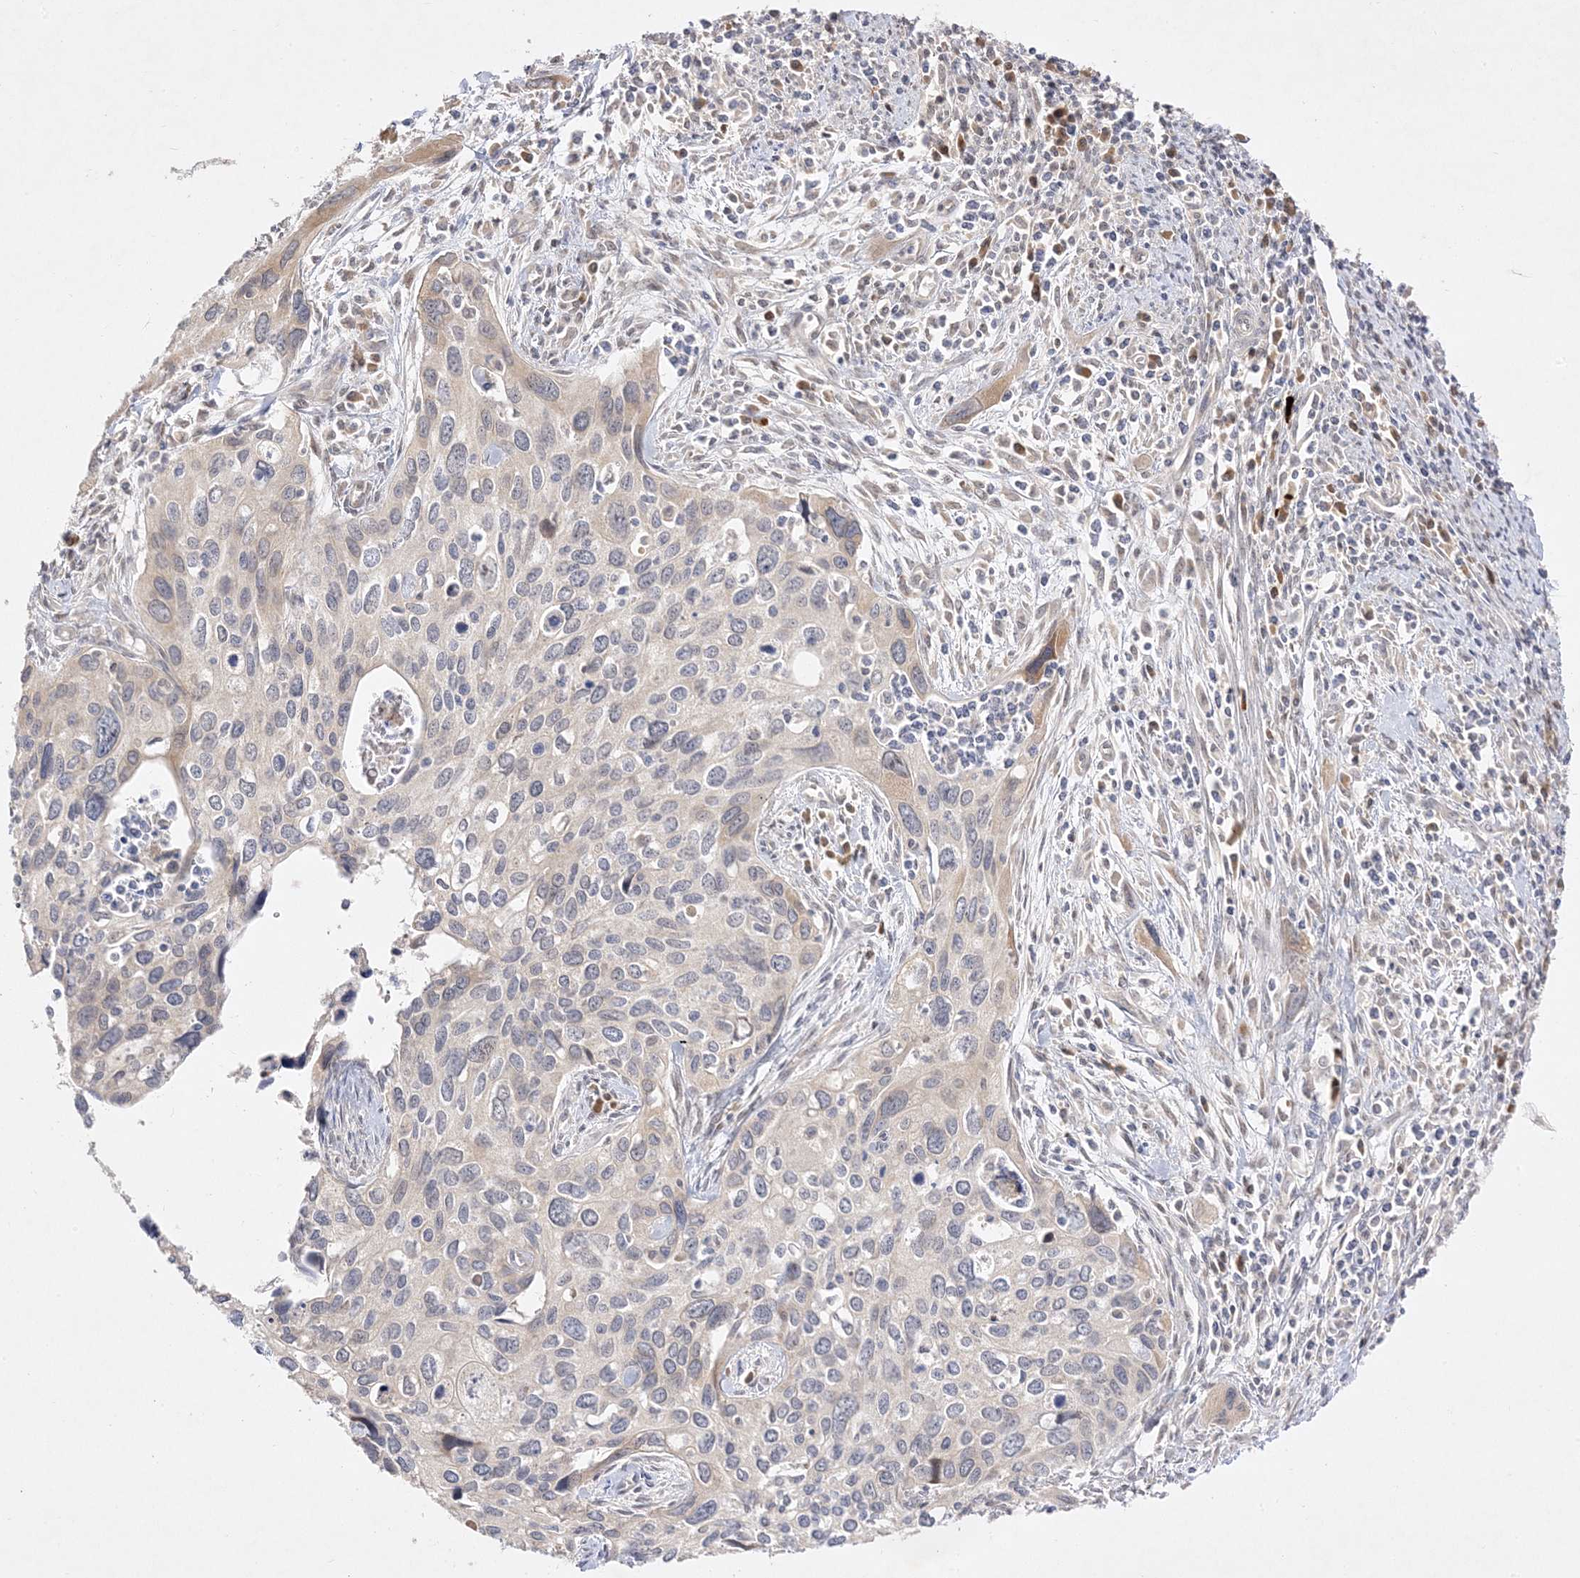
{"staining": {"intensity": "weak", "quantity": "<25%", "location": "cytoplasmic/membranous"}, "tissue": "cervical cancer", "cell_type": "Tumor cells", "image_type": "cancer", "snomed": [{"axis": "morphology", "description": "Squamous cell carcinoma, NOS"}, {"axis": "topography", "description": "Cervix"}], "caption": "This image is of cervical squamous cell carcinoma stained with immunohistochemistry (IHC) to label a protein in brown with the nuclei are counter-stained blue. There is no expression in tumor cells.", "gene": "C2CD2", "patient": {"sex": "female", "age": 55}}